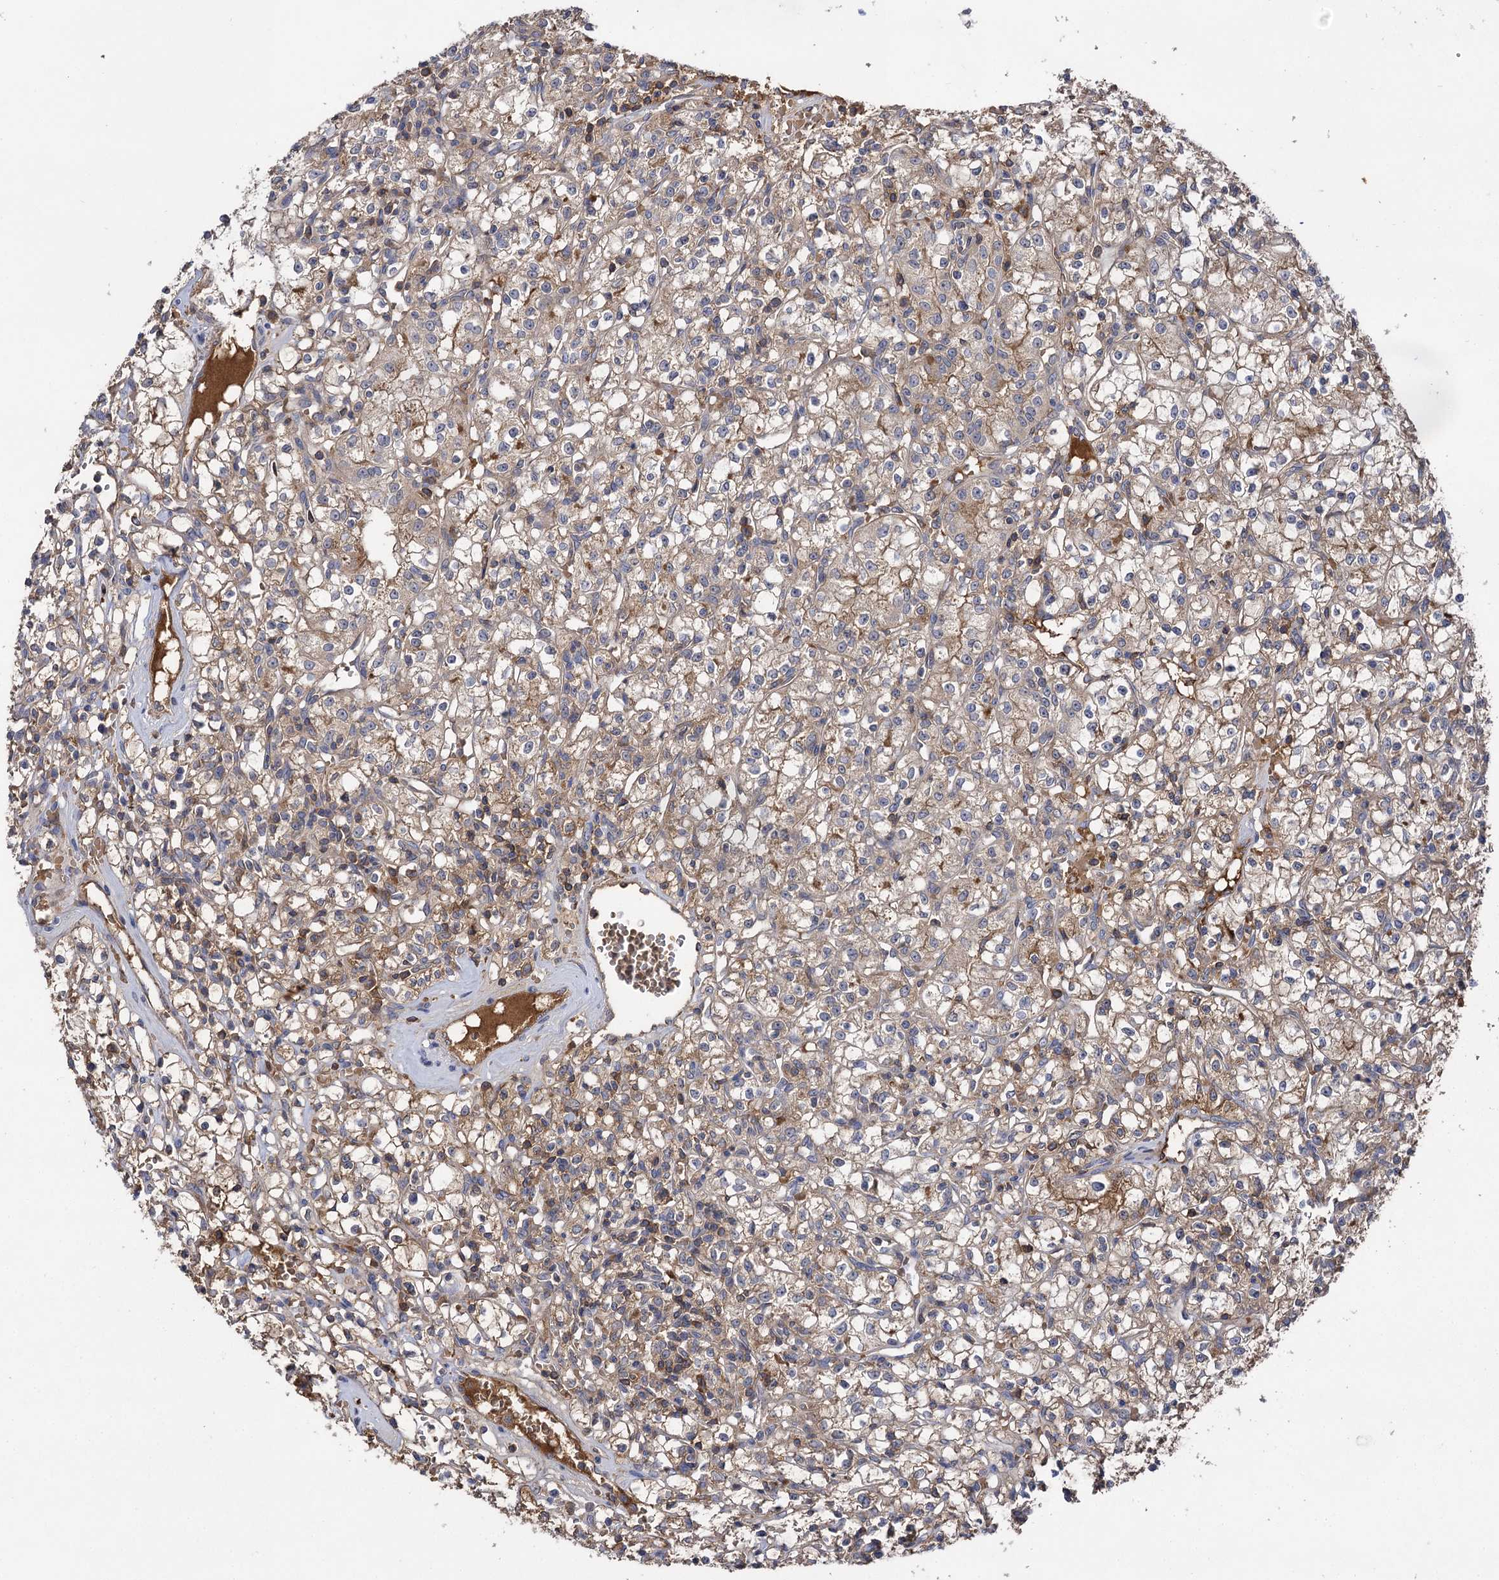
{"staining": {"intensity": "weak", "quantity": ">75%", "location": "cytoplasmic/membranous"}, "tissue": "renal cancer", "cell_type": "Tumor cells", "image_type": "cancer", "snomed": [{"axis": "morphology", "description": "Adenocarcinoma, NOS"}, {"axis": "topography", "description": "Kidney"}], "caption": "The immunohistochemical stain shows weak cytoplasmic/membranous staining in tumor cells of renal adenocarcinoma tissue.", "gene": "USP50", "patient": {"sex": "female", "age": 59}}